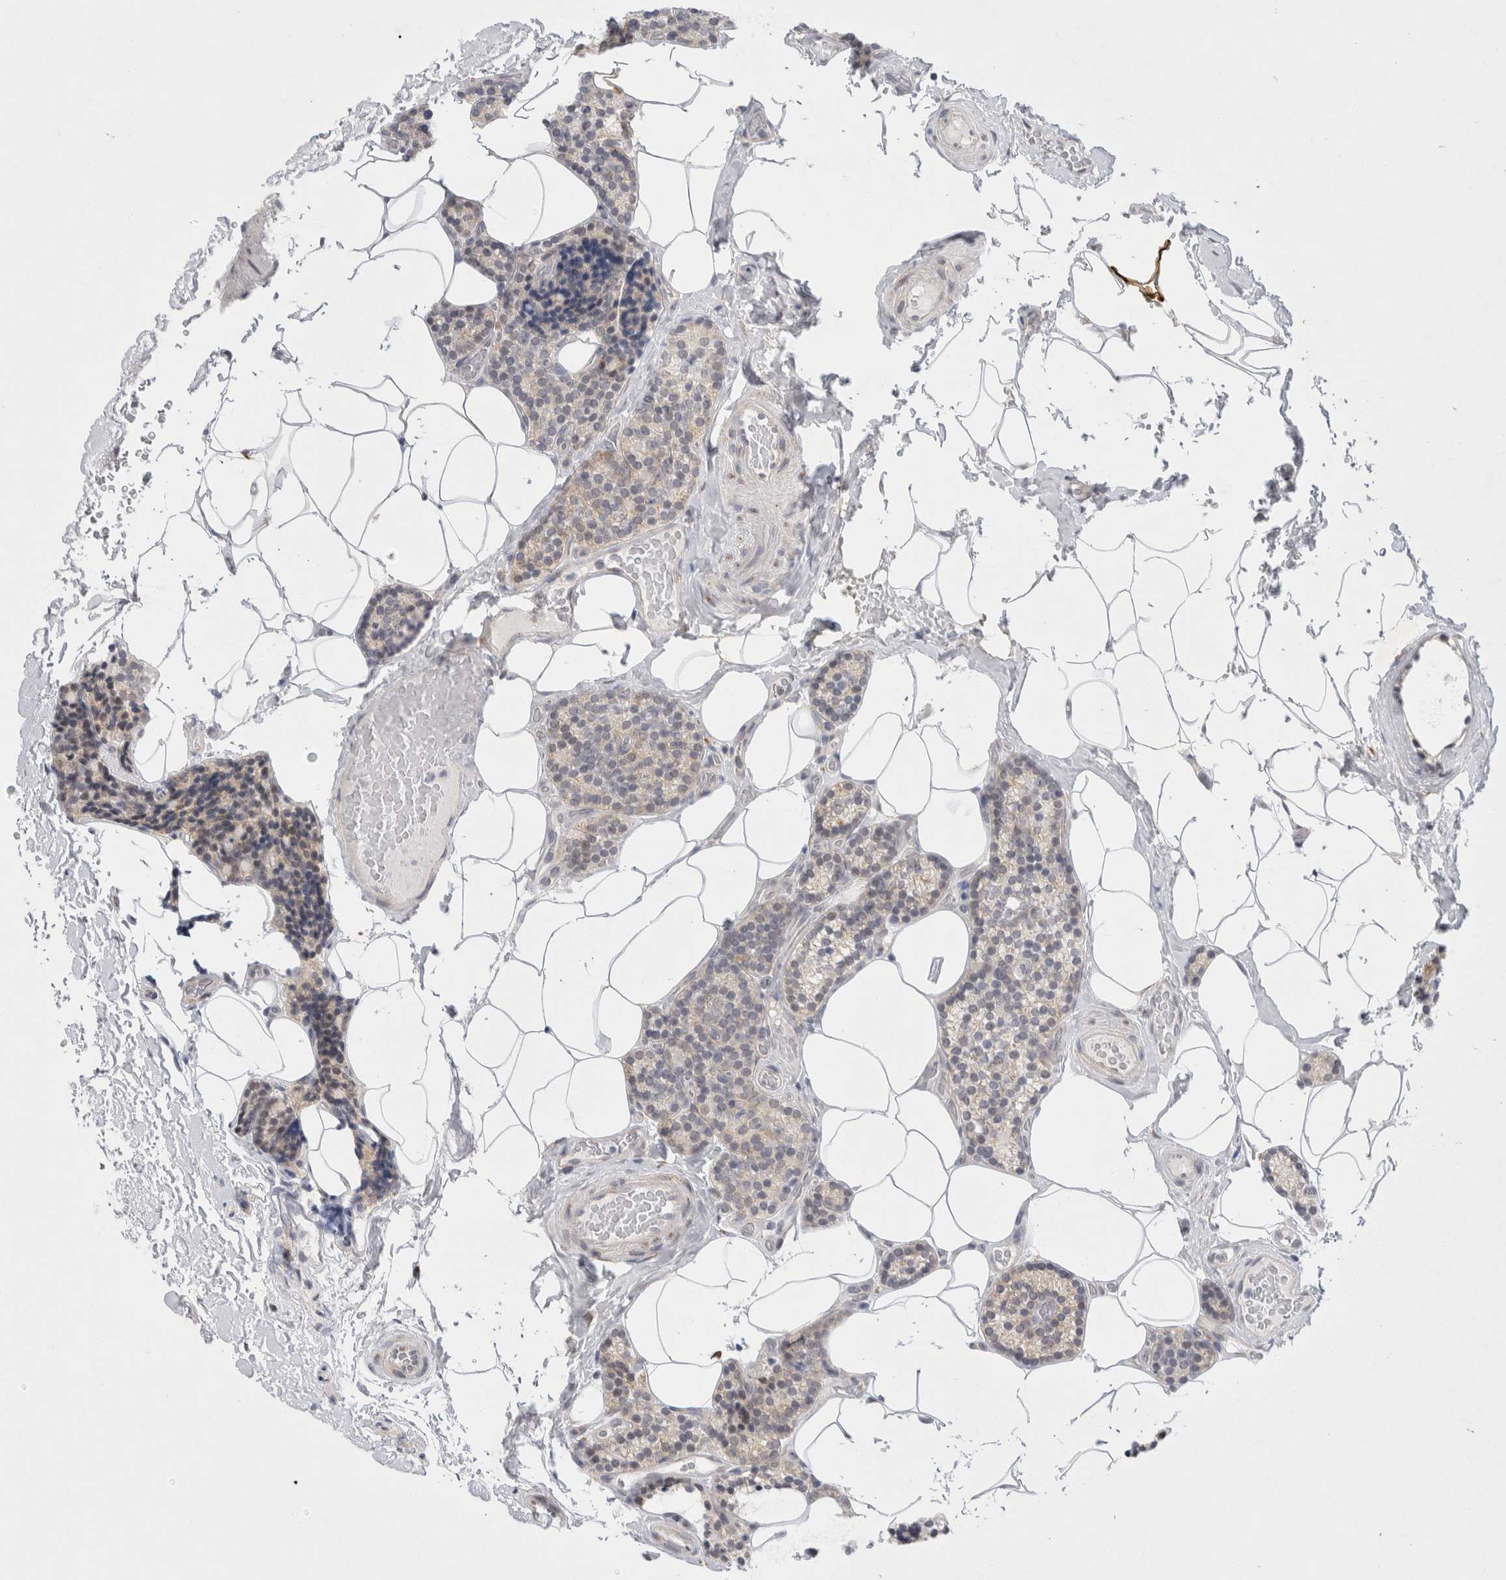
{"staining": {"intensity": "weak", "quantity": "<25%", "location": "cytoplasmic/membranous"}, "tissue": "parathyroid gland", "cell_type": "Glandular cells", "image_type": "normal", "snomed": [{"axis": "morphology", "description": "Normal tissue, NOS"}, {"axis": "topography", "description": "Parathyroid gland"}], "caption": "An IHC photomicrograph of benign parathyroid gland is shown. There is no staining in glandular cells of parathyroid gland. (Stains: DAB (3,3'-diaminobenzidine) IHC with hematoxylin counter stain, Microscopy: brightfield microscopy at high magnification).", "gene": "TRMT1L", "patient": {"sex": "male", "age": 52}}